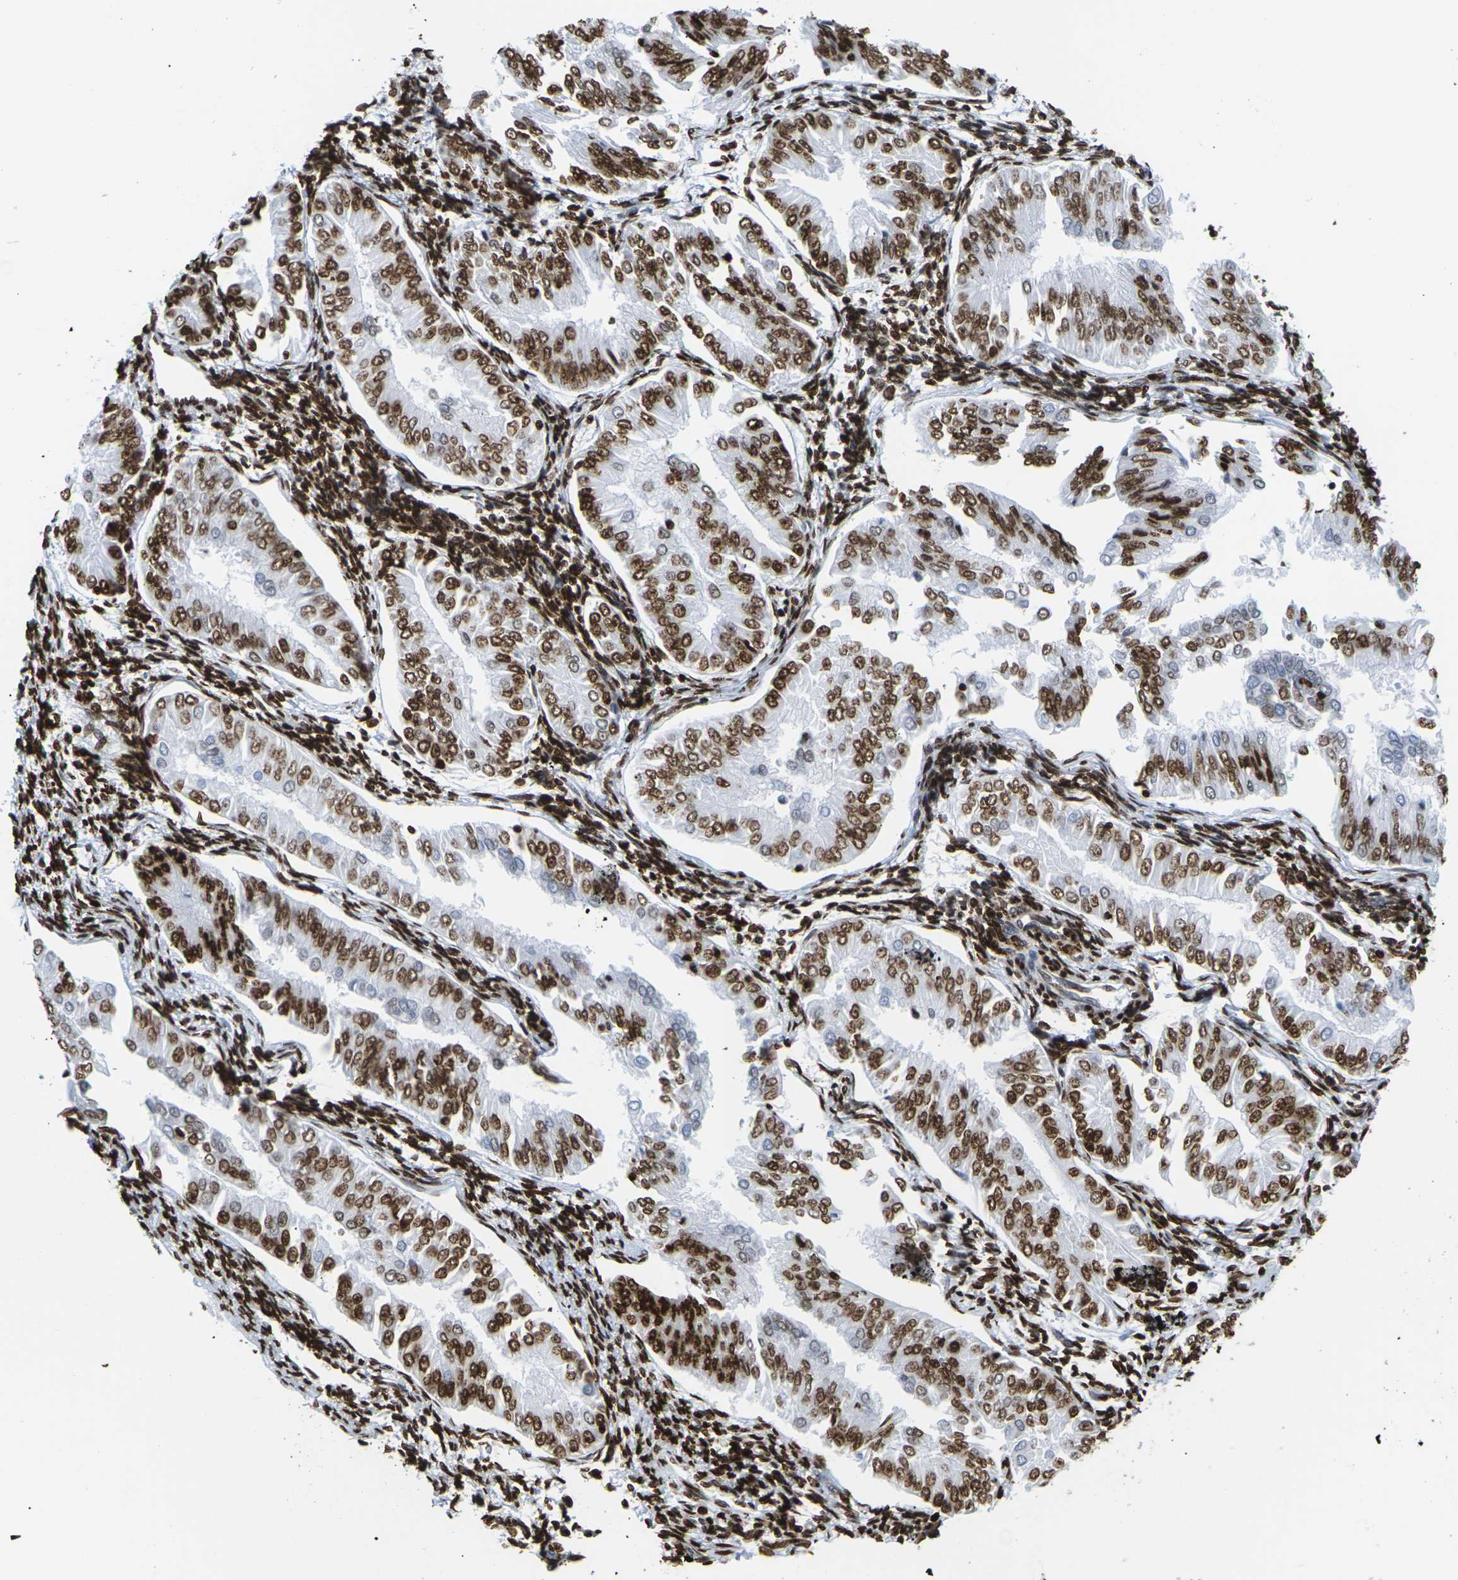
{"staining": {"intensity": "strong", "quantity": ">75%", "location": "cytoplasmic/membranous,nuclear"}, "tissue": "endometrial cancer", "cell_type": "Tumor cells", "image_type": "cancer", "snomed": [{"axis": "morphology", "description": "Adenocarcinoma, NOS"}, {"axis": "topography", "description": "Endometrium"}], "caption": "Tumor cells show strong cytoplasmic/membranous and nuclear staining in about >75% of cells in endometrial cancer. (Stains: DAB (3,3'-diaminobenzidine) in brown, nuclei in blue, Microscopy: brightfield microscopy at high magnification).", "gene": "H2AC21", "patient": {"sex": "female", "age": 53}}